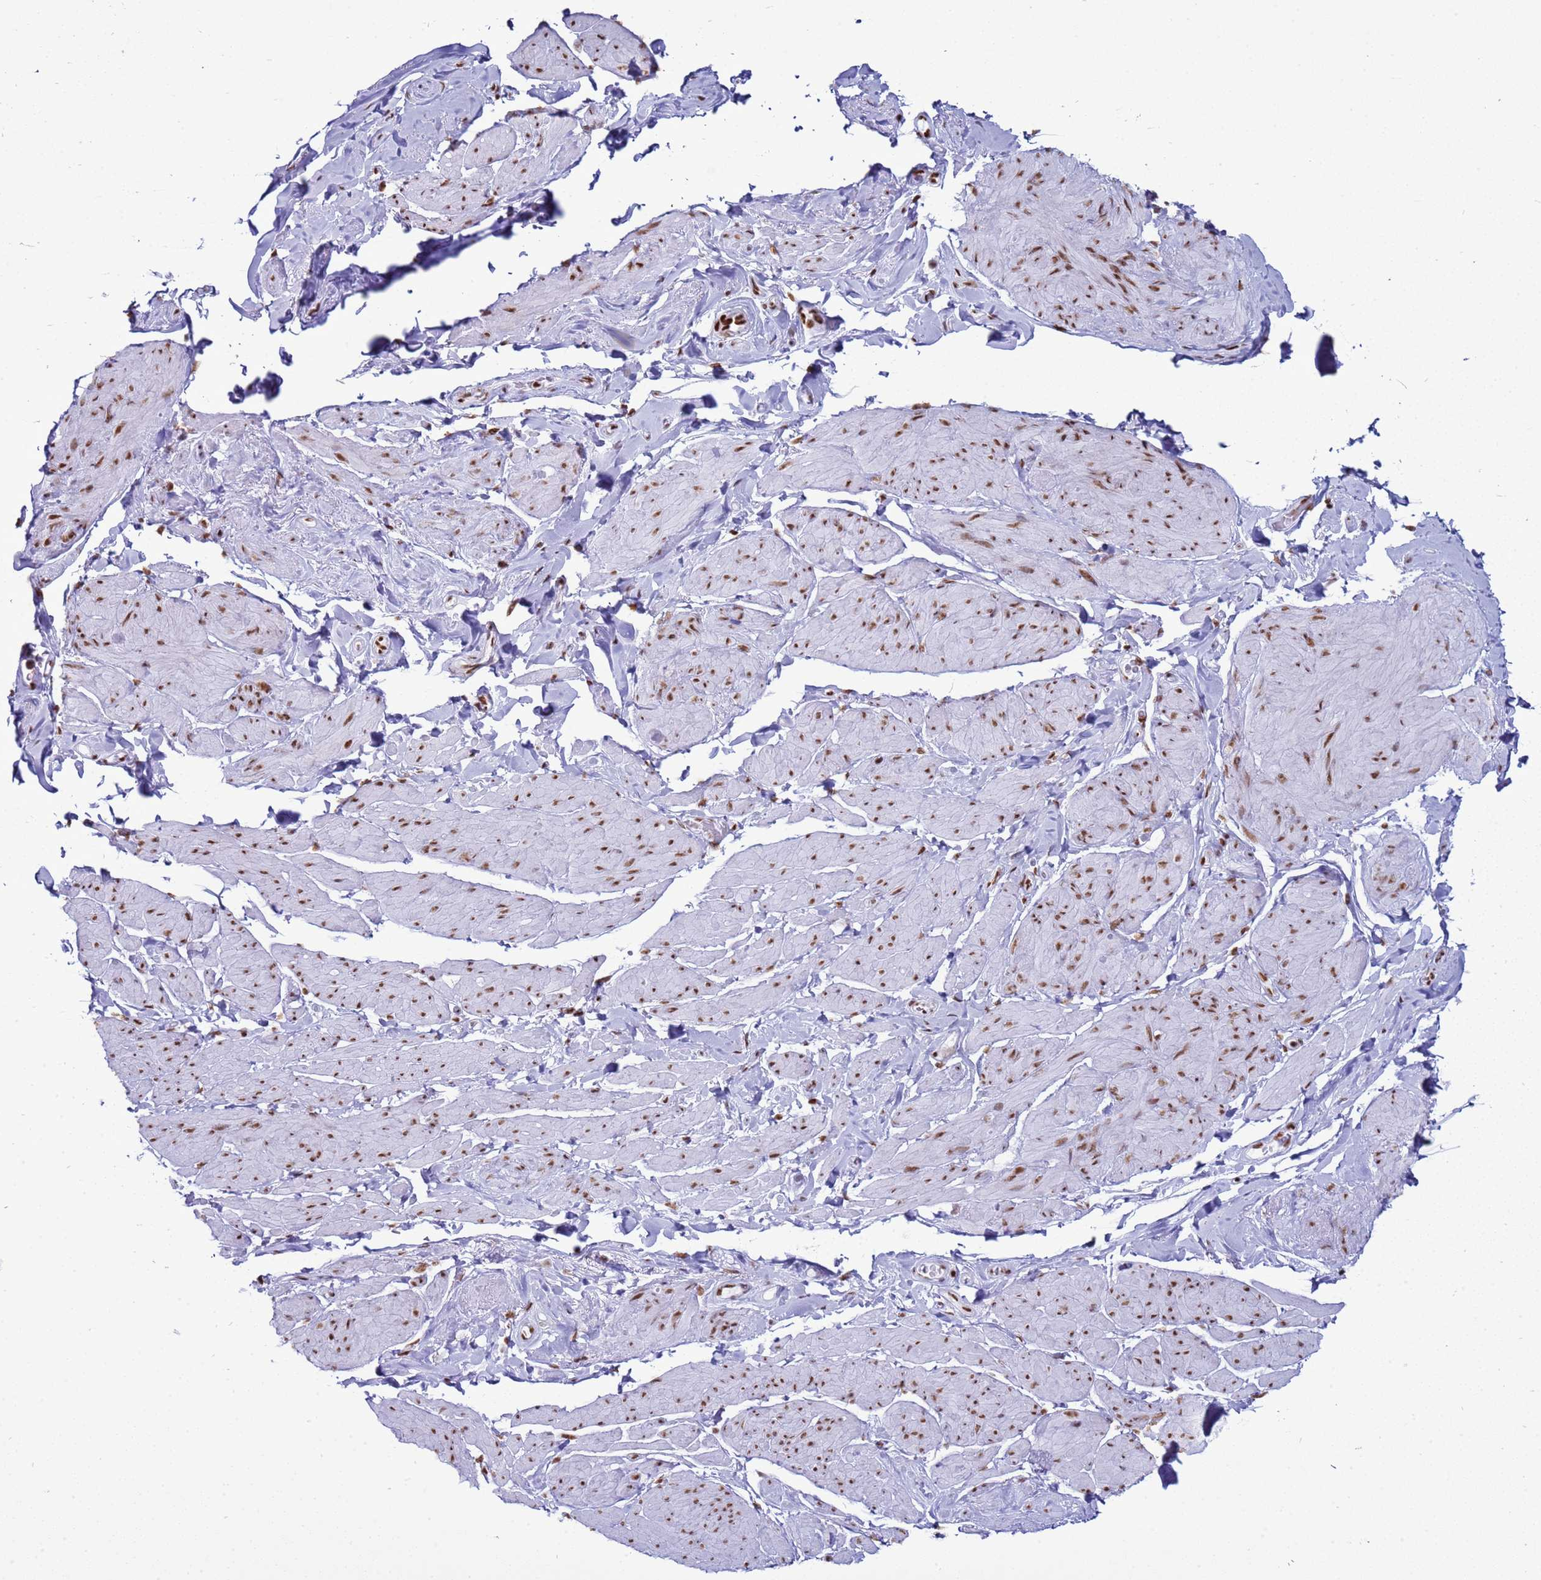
{"staining": {"intensity": "moderate", "quantity": ">75%", "location": "nuclear"}, "tissue": "smooth muscle", "cell_type": "Smooth muscle cells", "image_type": "normal", "snomed": [{"axis": "morphology", "description": "Normal tissue, NOS"}, {"axis": "topography", "description": "Smooth muscle"}, {"axis": "topography", "description": "Peripheral nerve tissue"}], "caption": "IHC (DAB (3,3'-diaminobenzidine)) staining of unremarkable human smooth muscle reveals moderate nuclear protein positivity in approximately >75% of smooth muscle cells. (DAB (3,3'-diaminobenzidine) IHC, brown staining for protein, blue staining for nuclei).", "gene": "RALY", "patient": {"sex": "male", "age": 69}}